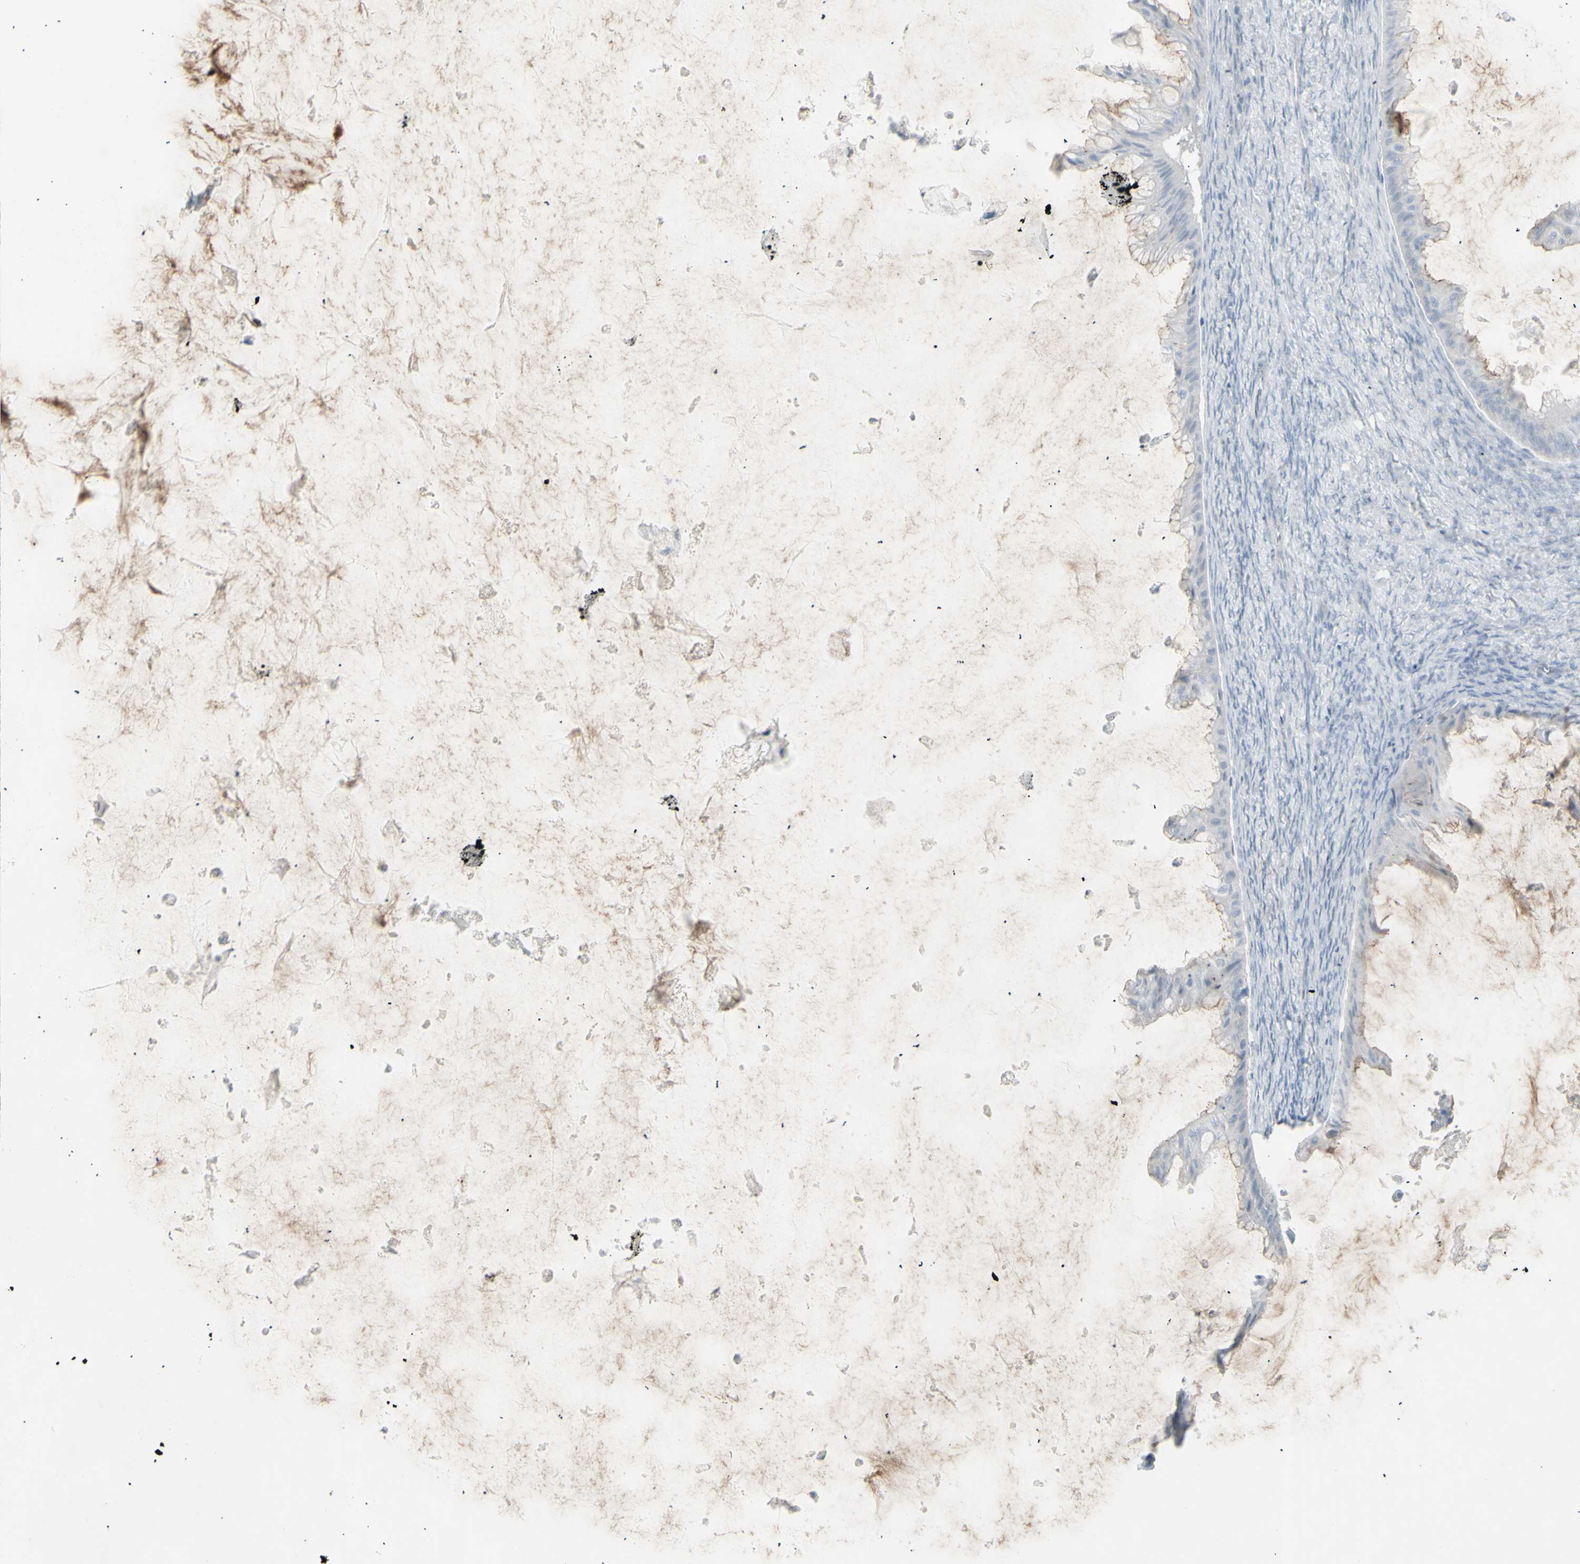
{"staining": {"intensity": "negative", "quantity": "none", "location": "none"}, "tissue": "ovarian cancer", "cell_type": "Tumor cells", "image_type": "cancer", "snomed": [{"axis": "morphology", "description": "Cystadenocarcinoma, mucinous, NOS"}, {"axis": "topography", "description": "Ovary"}], "caption": "Photomicrograph shows no protein staining in tumor cells of ovarian cancer tissue.", "gene": "YBX2", "patient": {"sex": "female", "age": 61}}